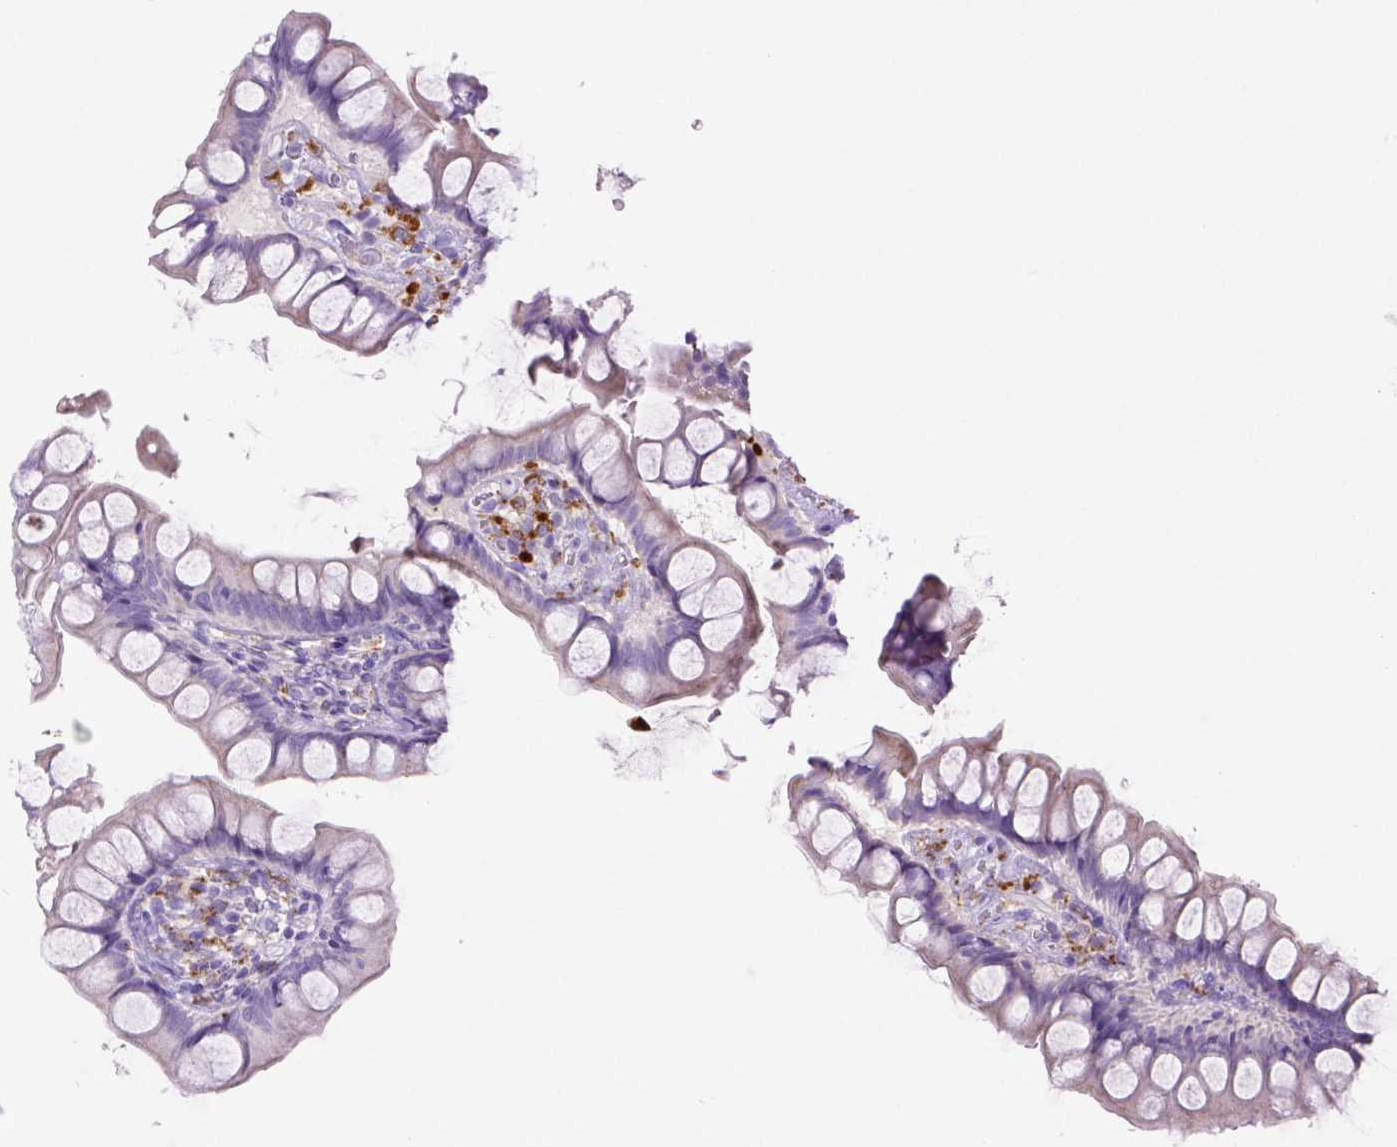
{"staining": {"intensity": "negative", "quantity": "none", "location": "none"}, "tissue": "small intestine", "cell_type": "Glandular cells", "image_type": "normal", "snomed": [{"axis": "morphology", "description": "Normal tissue, NOS"}, {"axis": "topography", "description": "Small intestine"}], "caption": "Photomicrograph shows no significant protein staining in glandular cells of unremarkable small intestine. Nuclei are stained in blue.", "gene": "CD68", "patient": {"sex": "male", "age": 70}}